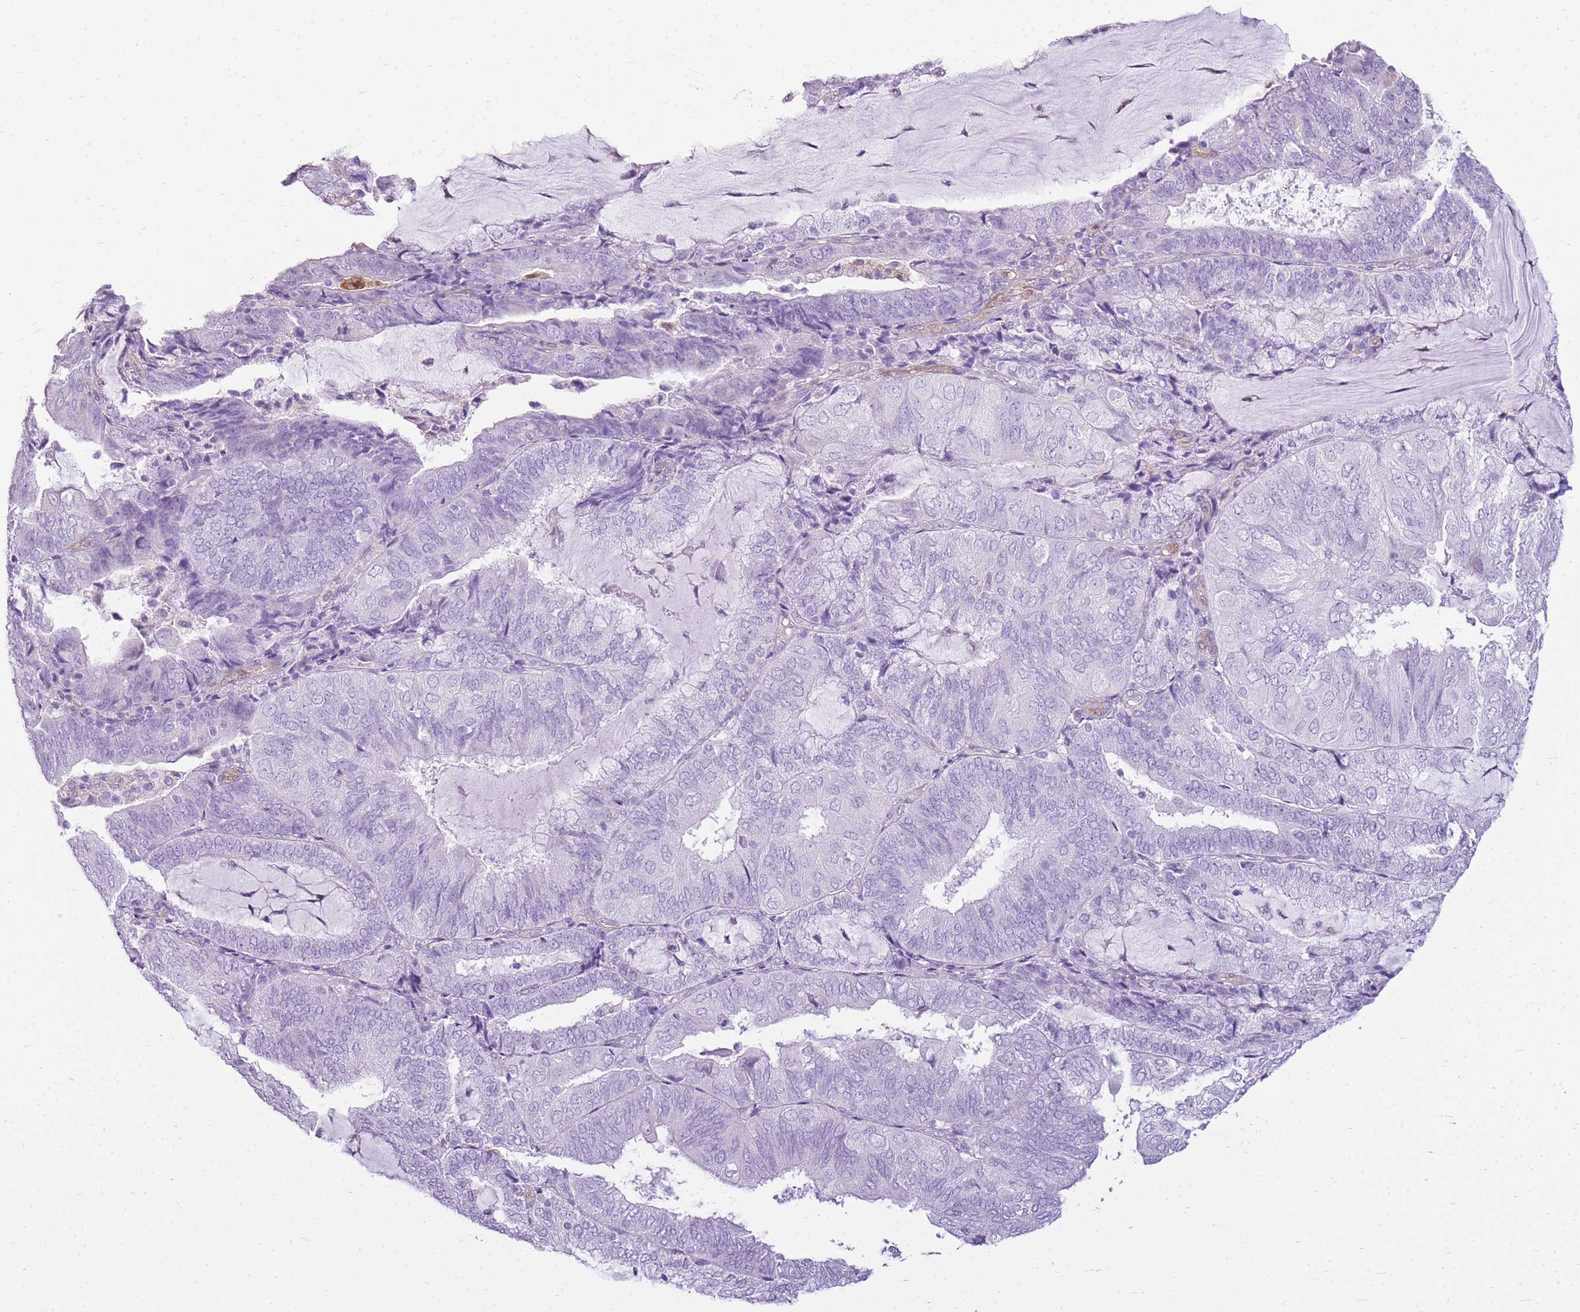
{"staining": {"intensity": "negative", "quantity": "none", "location": "none"}, "tissue": "endometrial cancer", "cell_type": "Tumor cells", "image_type": "cancer", "snomed": [{"axis": "morphology", "description": "Adenocarcinoma, NOS"}, {"axis": "topography", "description": "Endometrium"}], "caption": "Immunohistochemical staining of human endometrial cancer shows no significant staining in tumor cells.", "gene": "SULT1E1", "patient": {"sex": "female", "age": 81}}